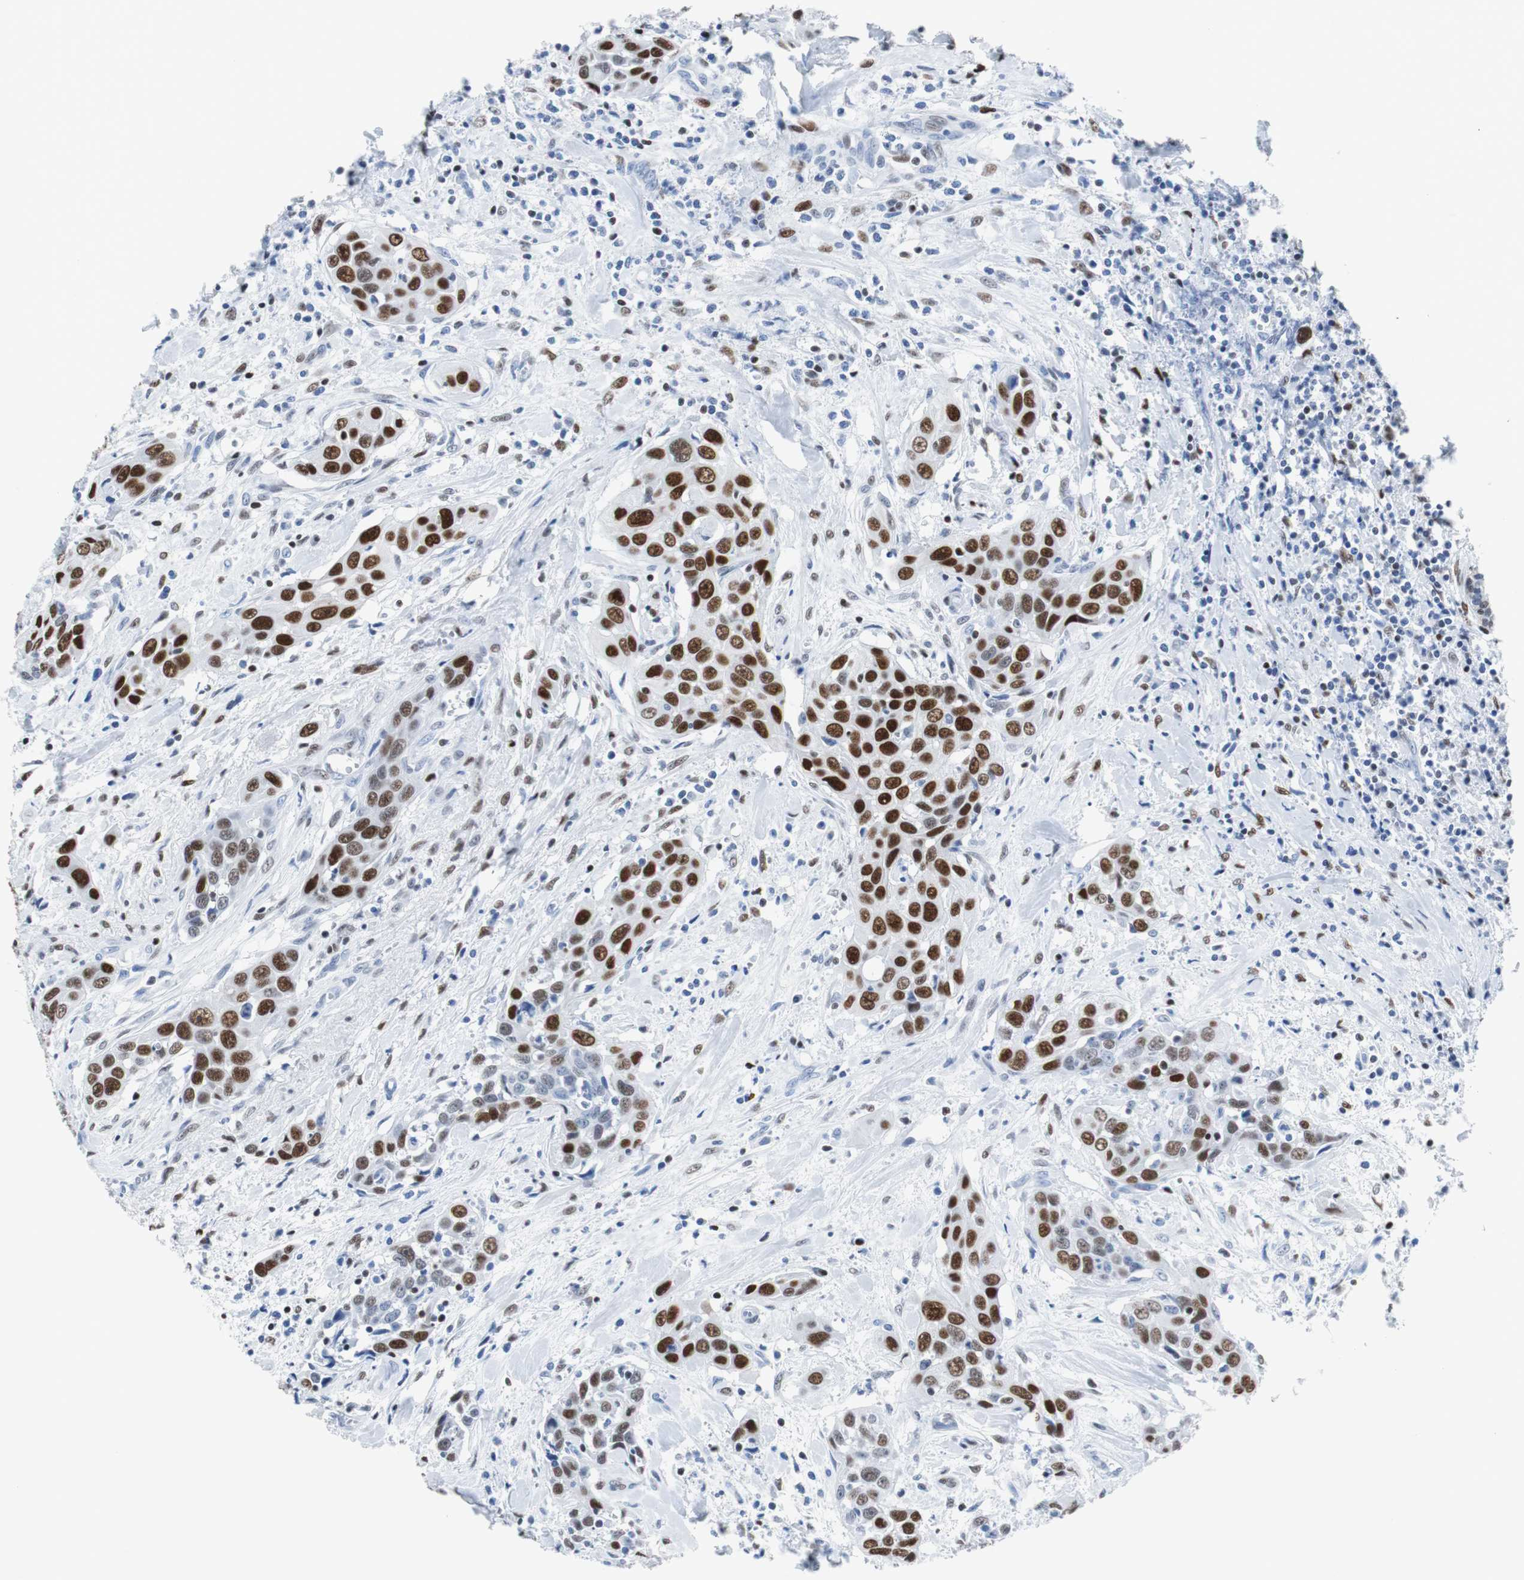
{"staining": {"intensity": "strong", "quantity": ">75%", "location": "nuclear"}, "tissue": "head and neck cancer", "cell_type": "Tumor cells", "image_type": "cancer", "snomed": [{"axis": "morphology", "description": "Squamous cell carcinoma, NOS"}, {"axis": "topography", "description": "Oral tissue"}, {"axis": "topography", "description": "Head-Neck"}], "caption": "This photomicrograph demonstrates head and neck cancer (squamous cell carcinoma) stained with immunohistochemistry (IHC) to label a protein in brown. The nuclear of tumor cells show strong positivity for the protein. Nuclei are counter-stained blue.", "gene": "JUN", "patient": {"sex": "female", "age": 50}}